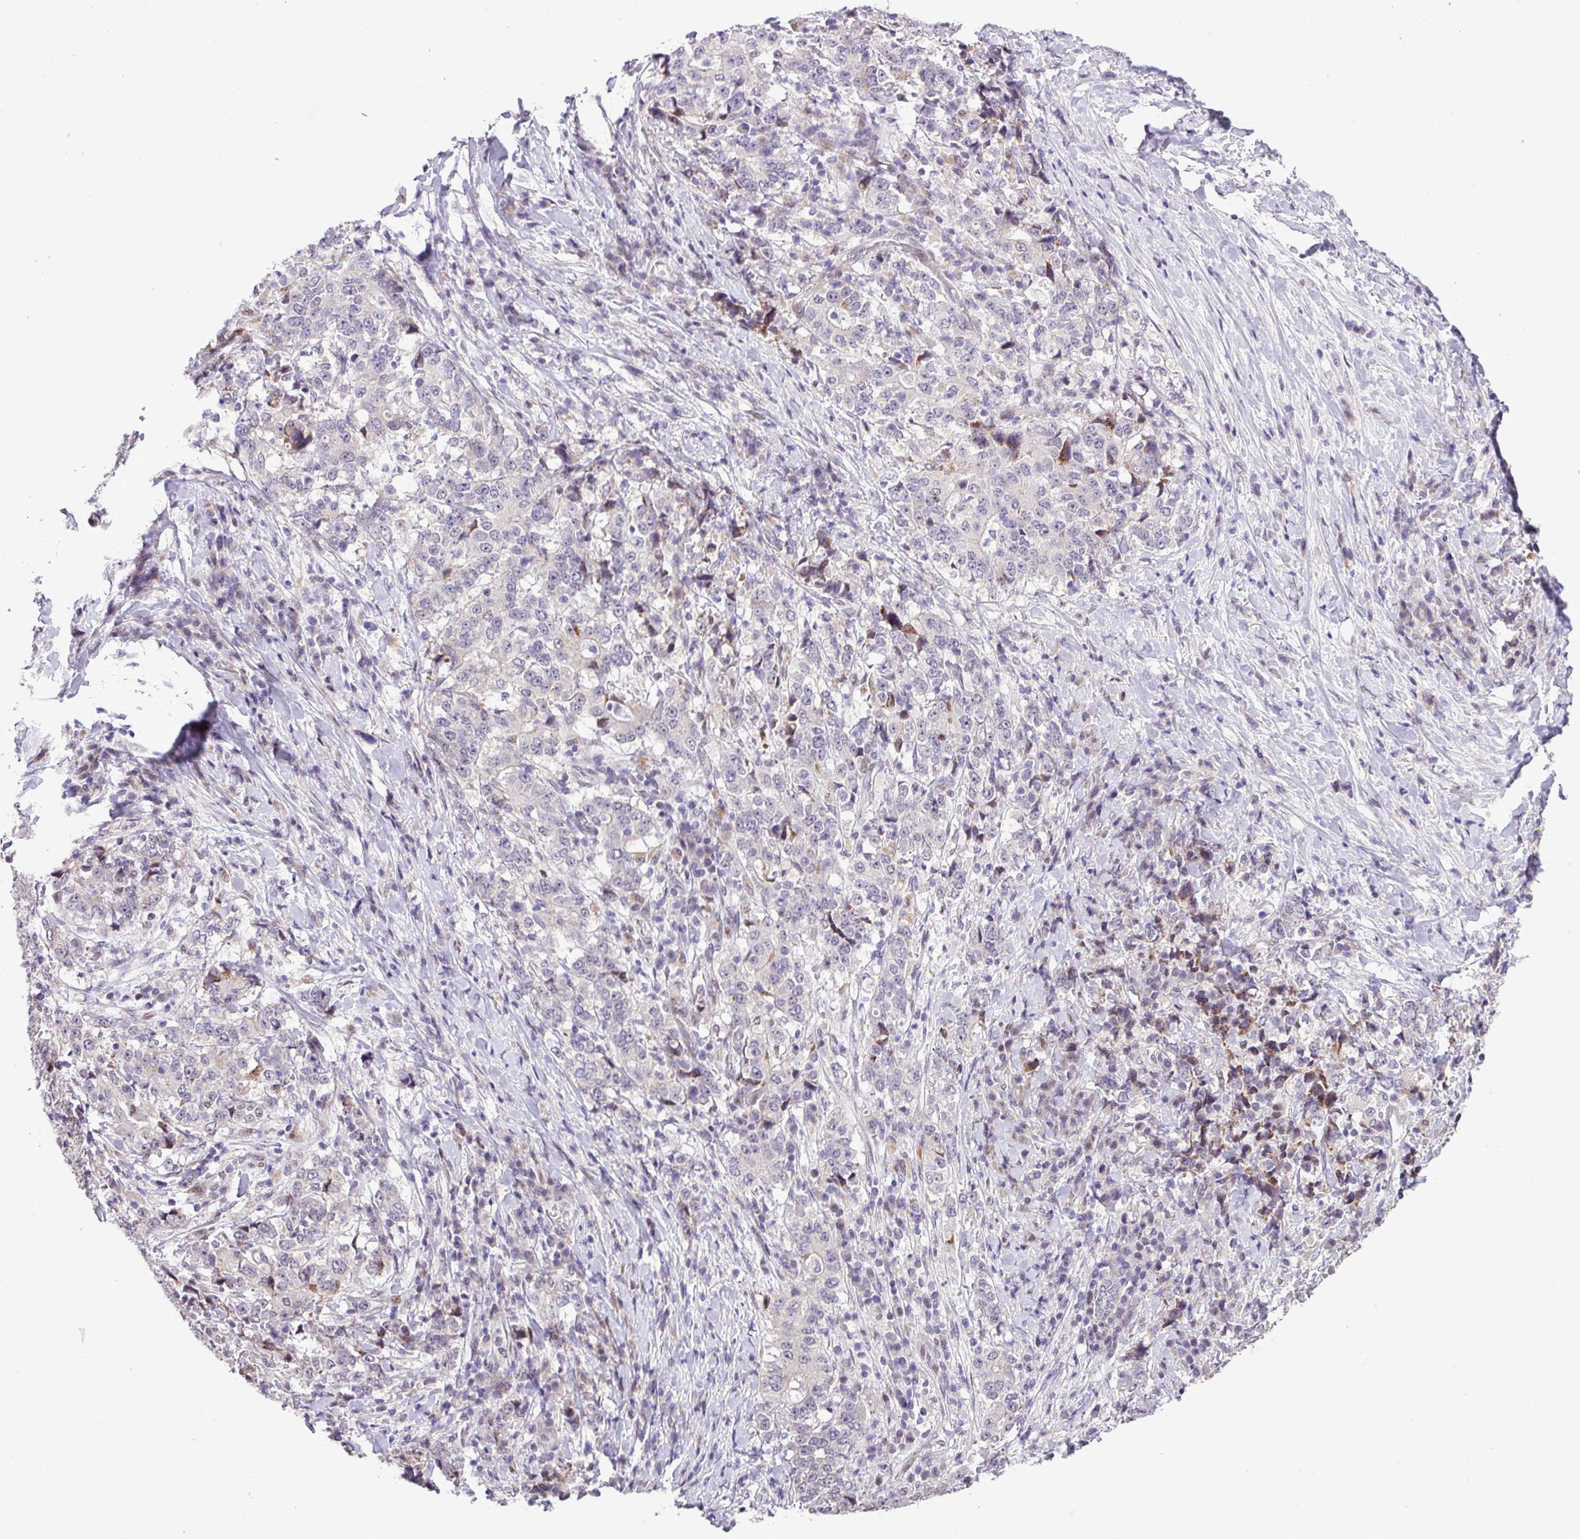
{"staining": {"intensity": "negative", "quantity": "none", "location": "none"}, "tissue": "stomach cancer", "cell_type": "Tumor cells", "image_type": "cancer", "snomed": [{"axis": "morphology", "description": "Normal tissue, NOS"}, {"axis": "morphology", "description": "Adenocarcinoma, NOS"}, {"axis": "topography", "description": "Stomach, upper"}, {"axis": "topography", "description": "Stomach"}], "caption": "IHC histopathology image of neoplastic tissue: stomach cancer (adenocarcinoma) stained with DAB (3,3'-diaminobenzidine) exhibits no significant protein staining in tumor cells.", "gene": "ZNF354A", "patient": {"sex": "male", "age": 59}}